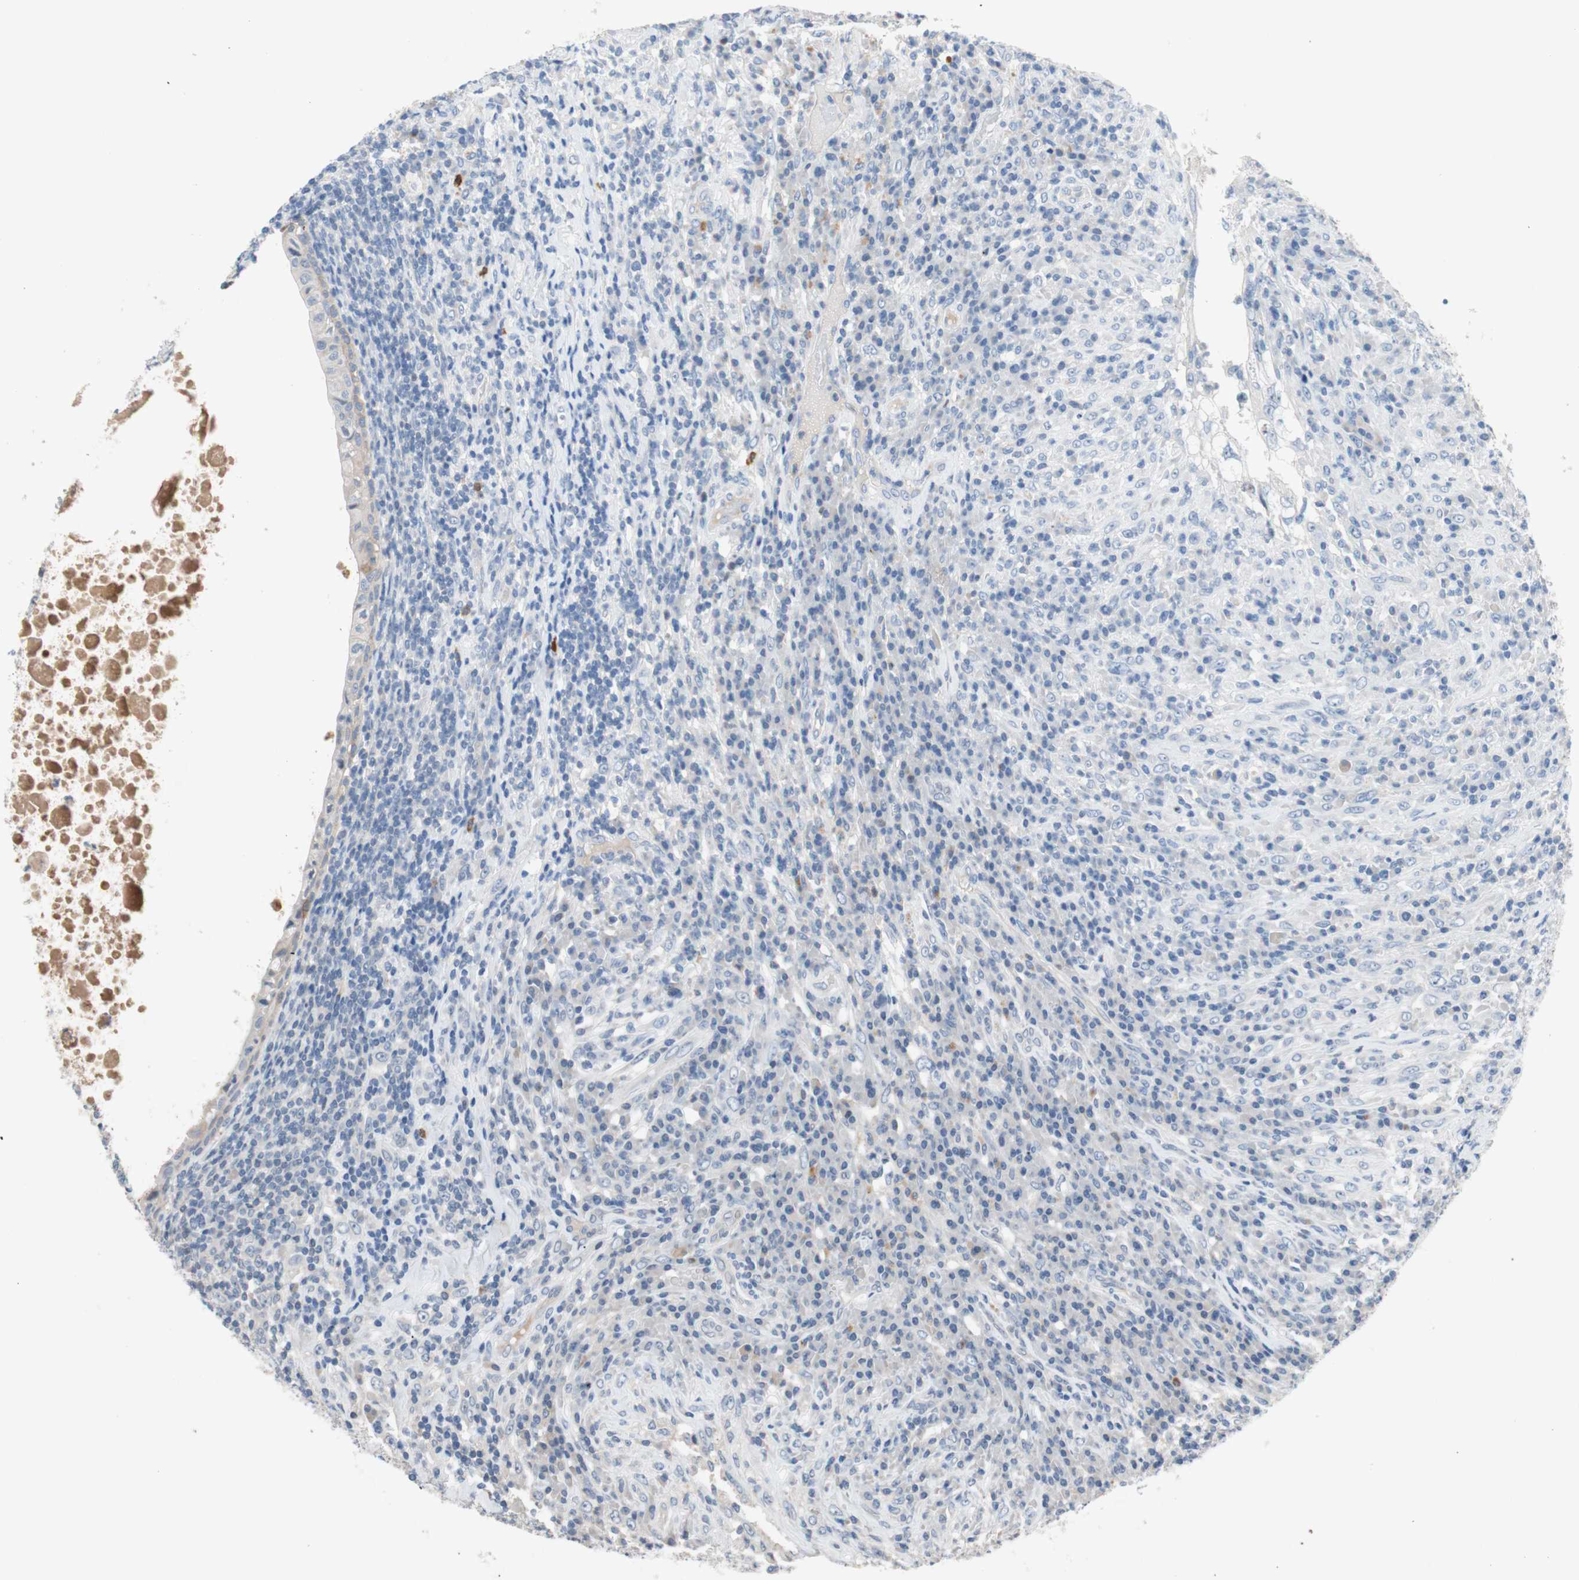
{"staining": {"intensity": "negative", "quantity": "none", "location": "none"}, "tissue": "testis cancer", "cell_type": "Tumor cells", "image_type": "cancer", "snomed": [{"axis": "morphology", "description": "Necrosis, NOS"}, {"axis": "morphology", "description": "Carcinoma, Embryonal, NOS"}, {"axis": "topography", "description": "Testis"}], "caption": "Histopathology image shows no significant protein expression in tumor cells of testis cancer (embryonal carcinoma).", "gene": "PDZK1", "patient": {"sex": "male", "age": 19}}